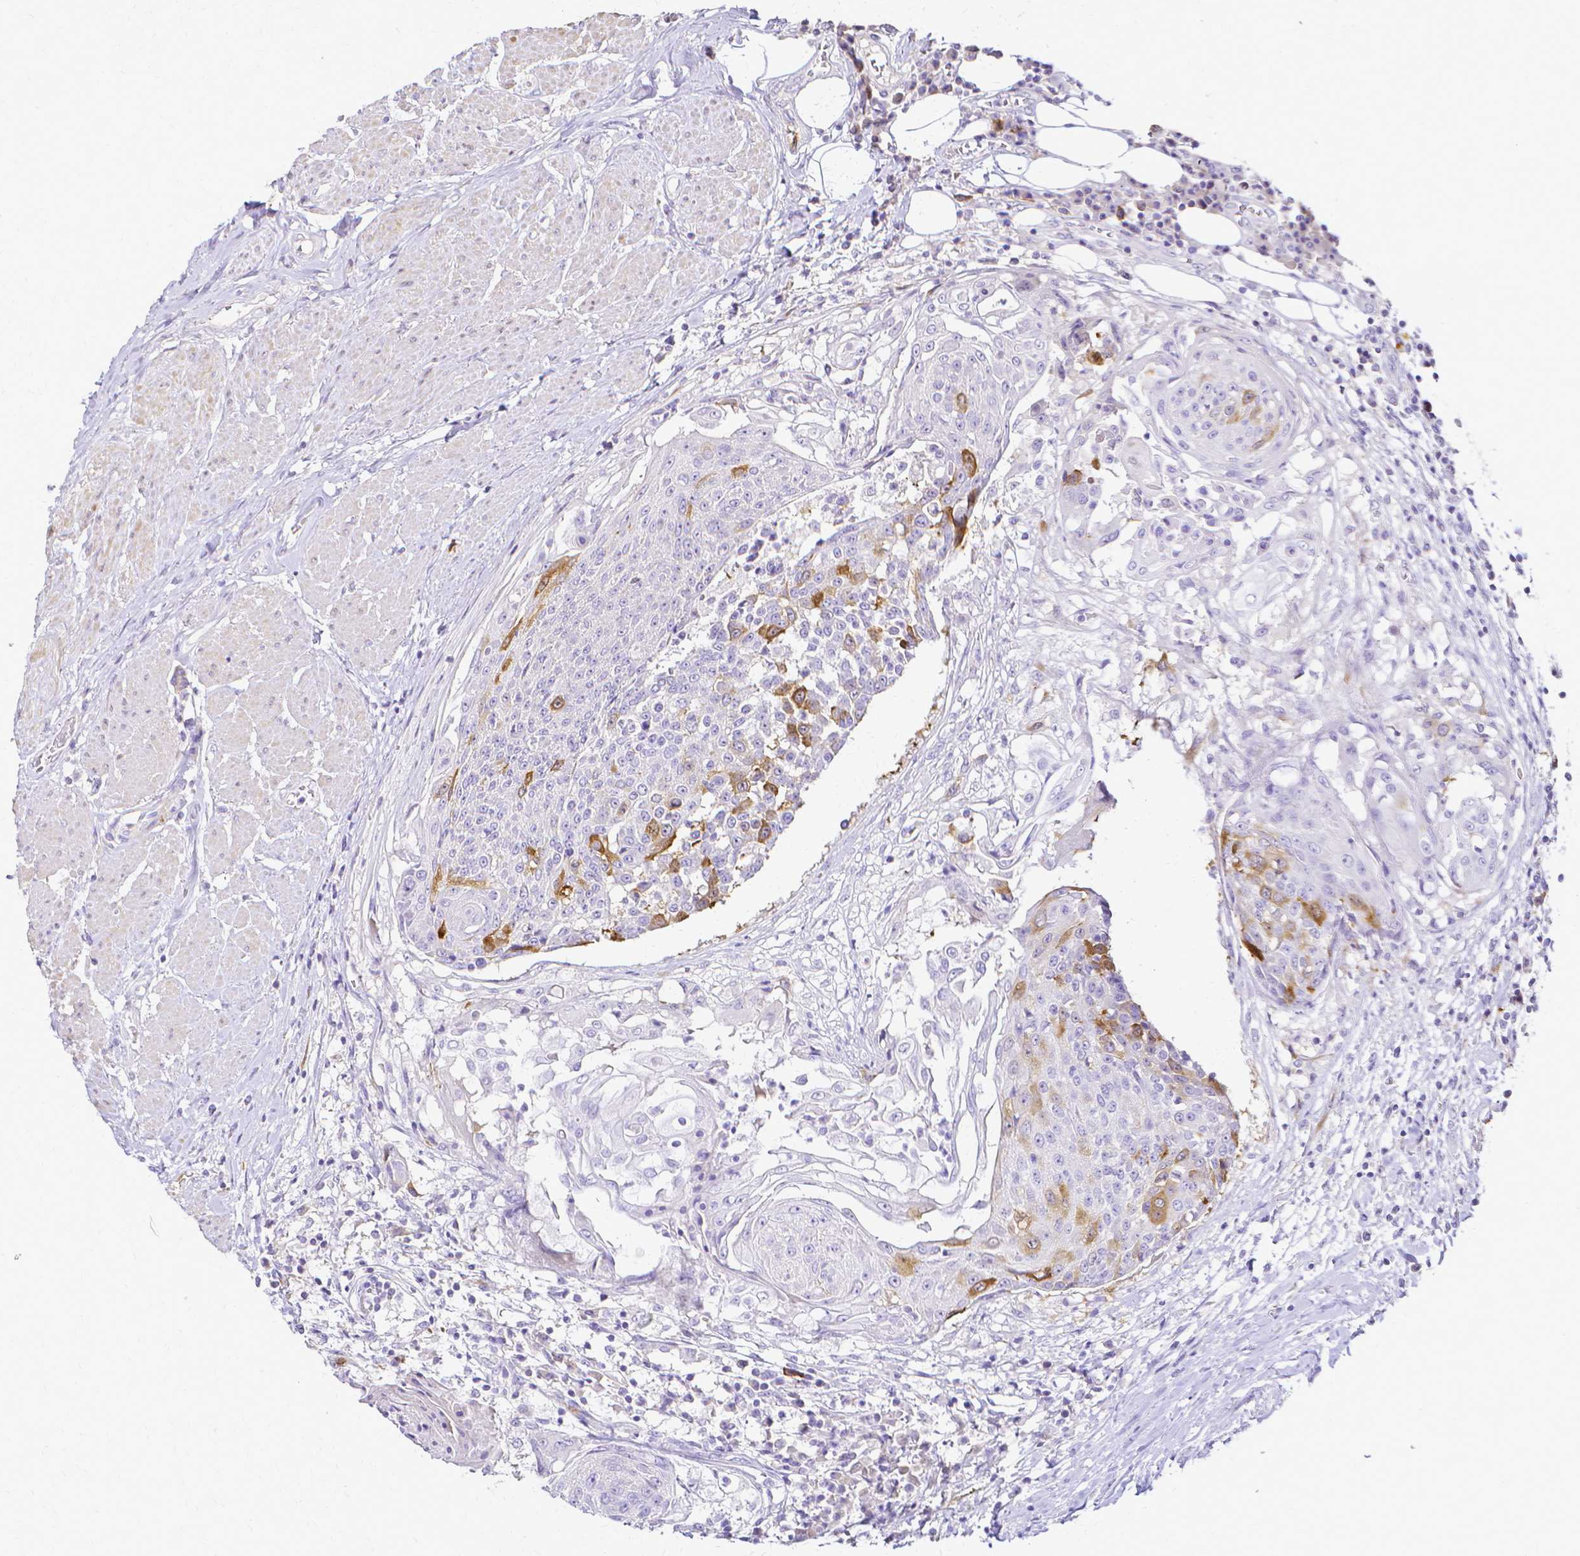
{"staining": {"intensity": "moderate", "quantity": "<25%", "location": "cytoplasmic/membranous"}, "tissue": "urothelial cancer", "cell_type": "Tumor cells", "image_type": "cancer", "snomed": [{"axis": "morphology", "description": "Urothelial carcinoma, High grade"}, {"axis": "topography", "description": "Urinary bladder"}], "caption": "Urothelial cancer stained for a protein (brown) displays moderate cytoplasmic/membranous positive staining in about <25% of tumor cells.", "gene": "CCNB1", "patient": {"sex": "female", "age": 63}}